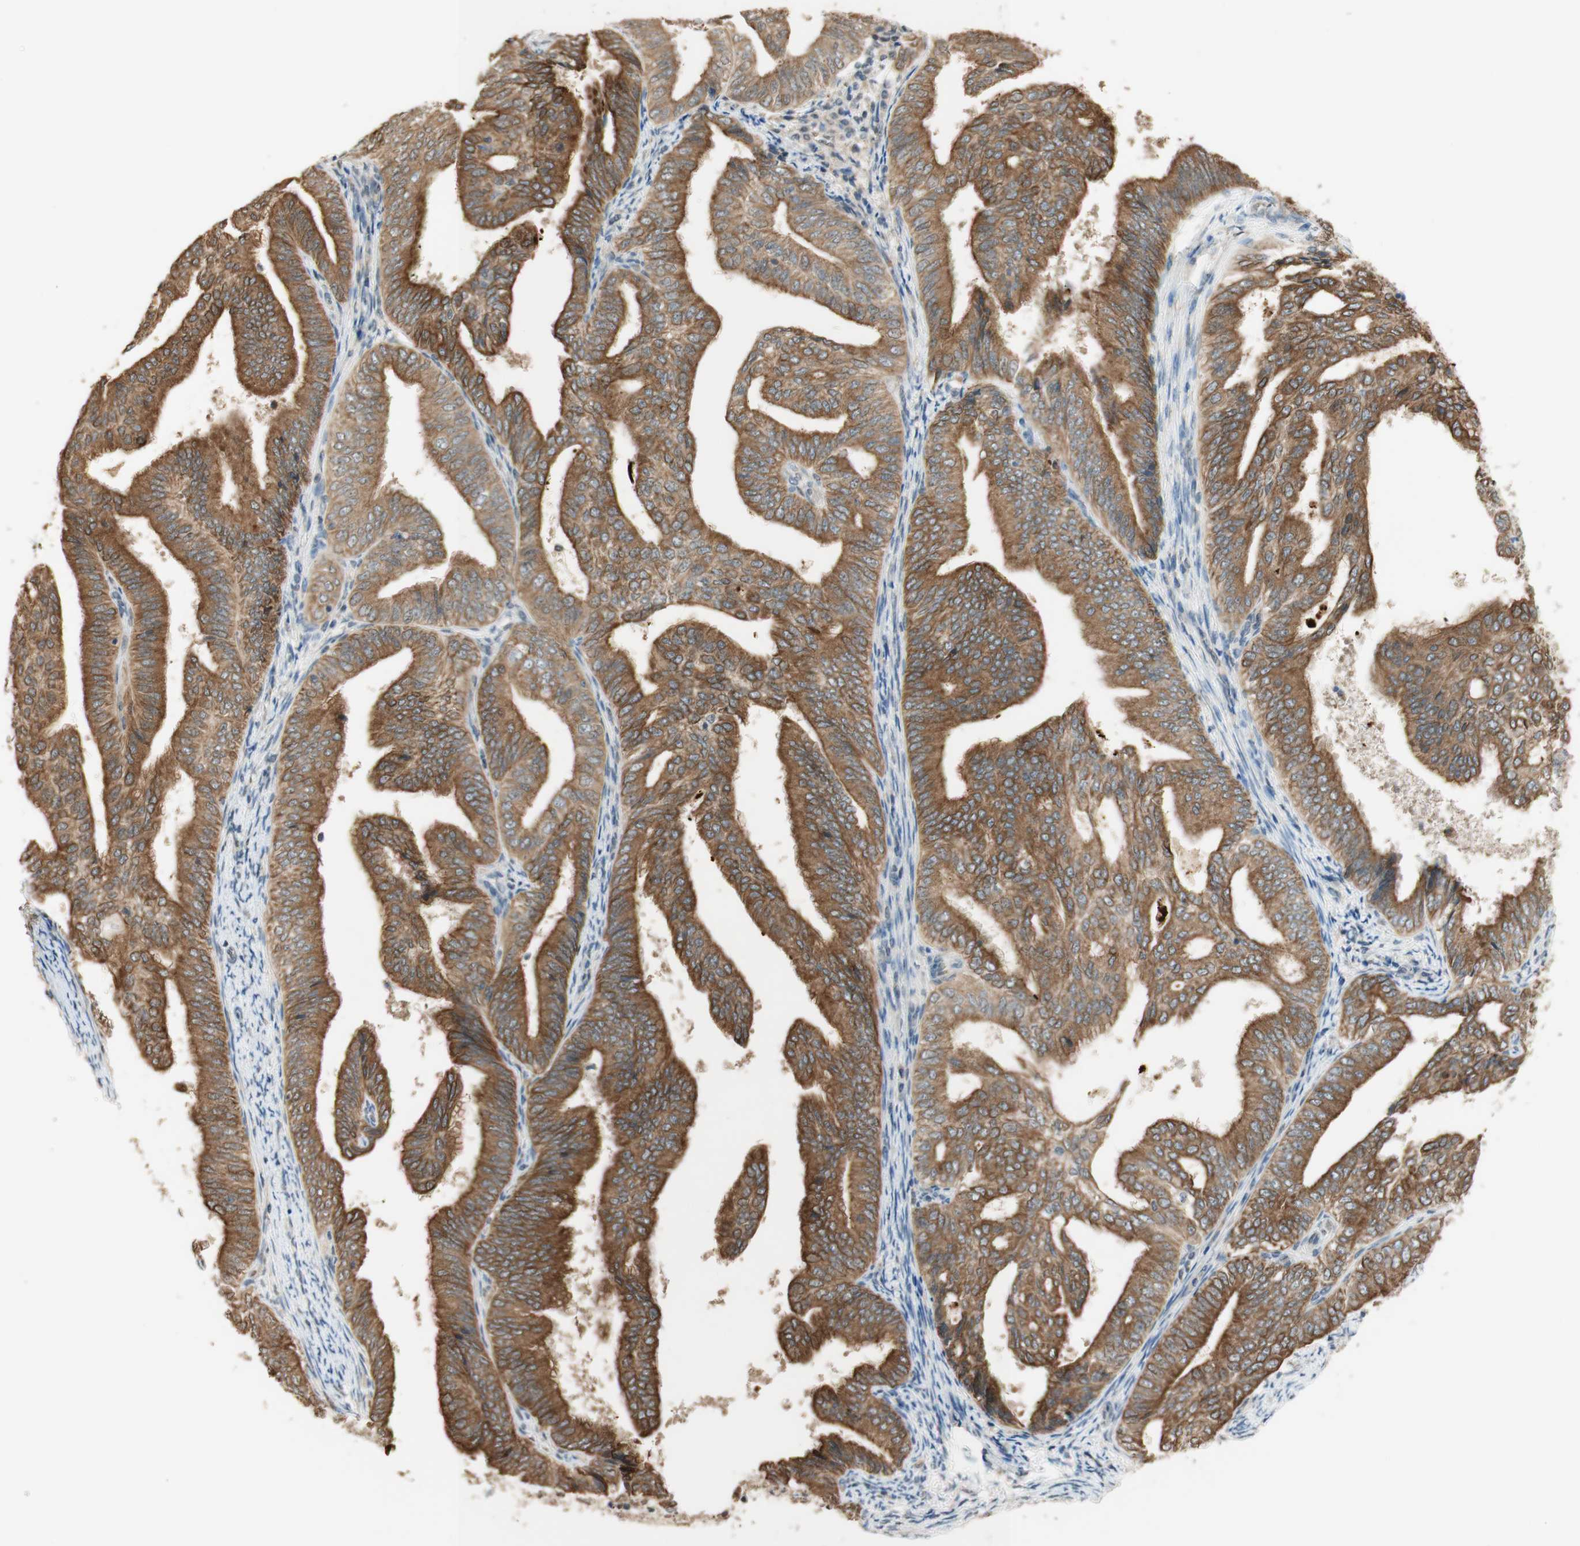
{"staining": {"intensity": "moderate", "quantity": ">75%", "location": "cytoplasmic/membranous"}, "tissue": "endometrial cancer", "cell_type": "Tumor cells", "image_type": "cancer", "snomed": [{"axis": "morphology", "description": "Adenocarcinoma, NOS"}, {"axis": "topography", "description": "Endometrium"}], "caption": "About >75% of tumor cells in endometrial adenocarcinoma reveal moderate cytoplasmic/membranous protein positivity as visualized by brown immunohistochemical staining.", "gene": "SPINT2", "patient": {"sex": "female", "age": 58}}